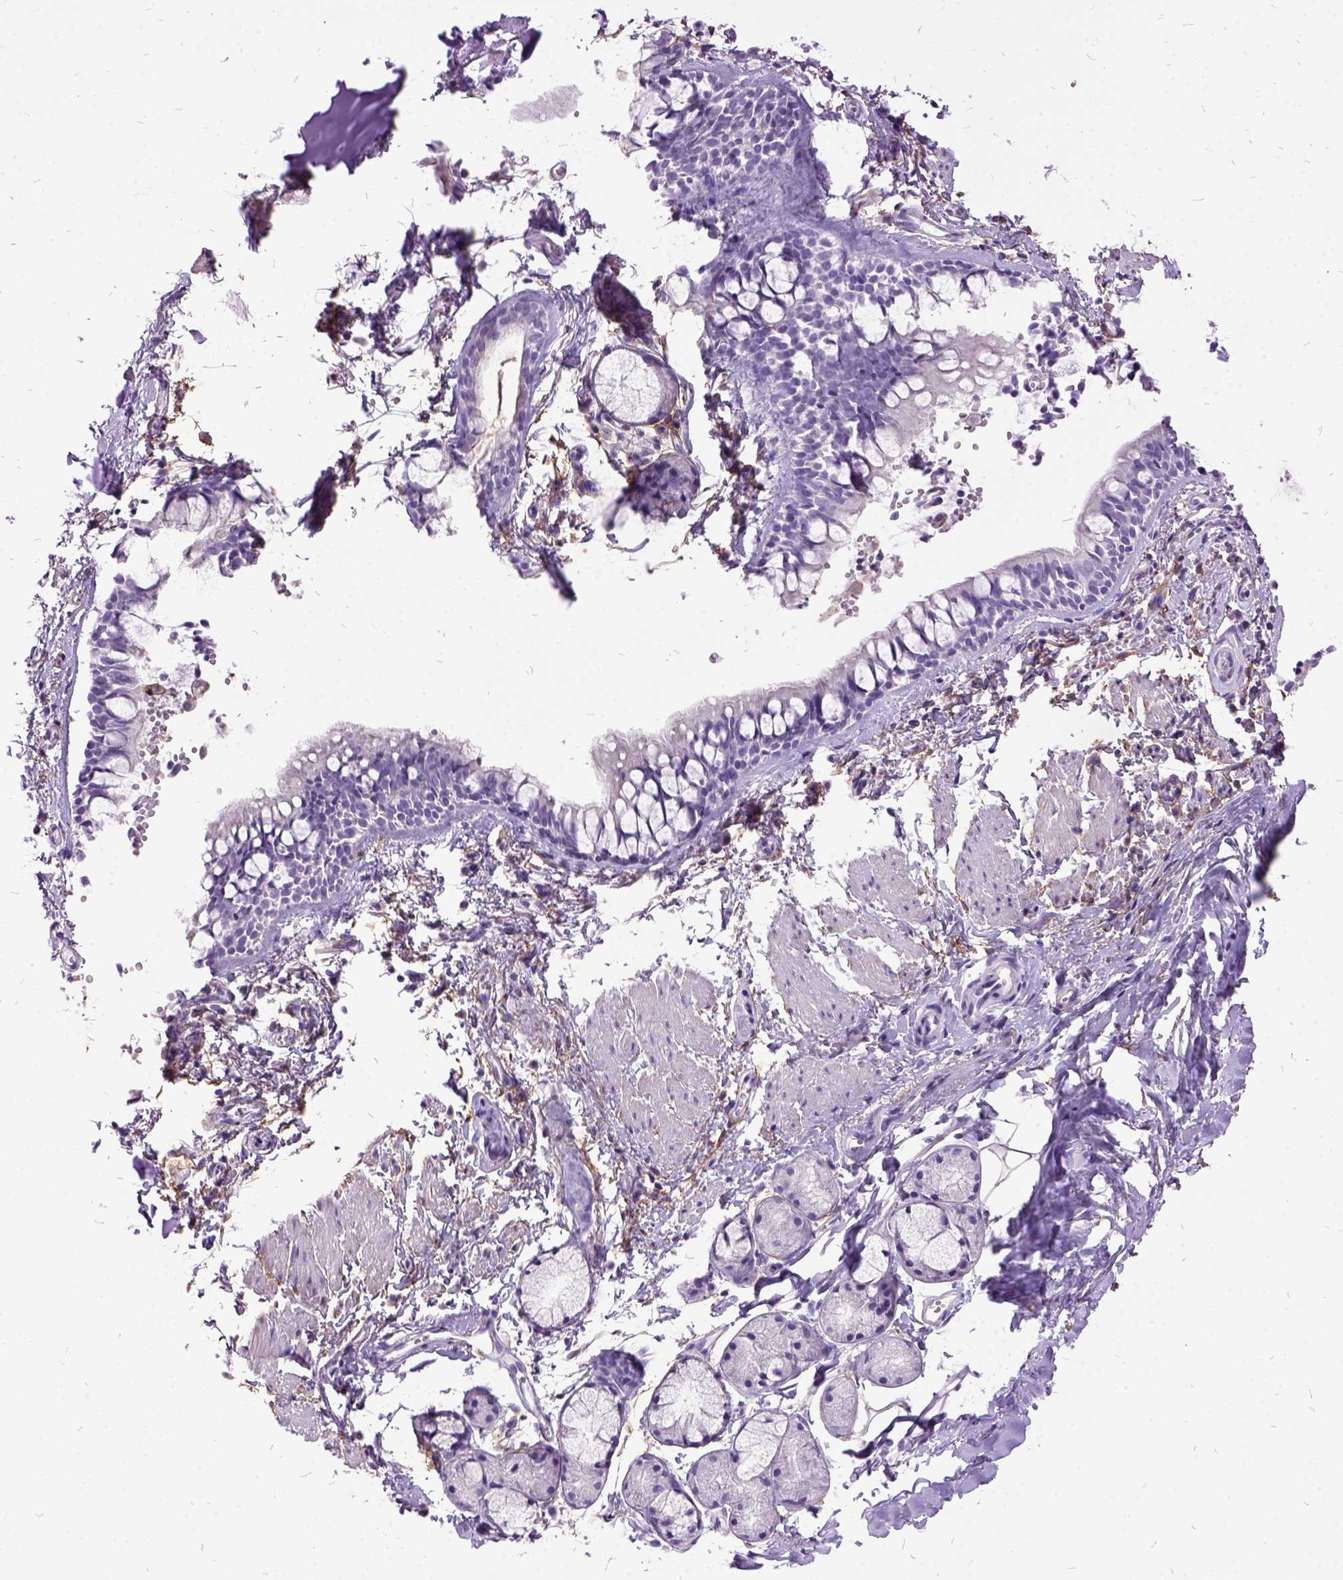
{"staining": {"intensity": "negative", "quantity": "none", "location": "none"}, "tissue": "bronchus", "cell_type": "Respiratory epithelial cells", "image_type": "normal", "snomed": [{"axis": "morphology", "description": "Normal tissue, NOS"}, {"axis": "topography", "description": "Bronchus"}], "caption": "Respiratory epithelial cells show no significant protein positivity in unremarkable bronchus. (DAB immunohistochemistry (IHC) with hematoxylin counter stain).", "gene": "MME", "patient": {"sex": "female", "age": 59}}